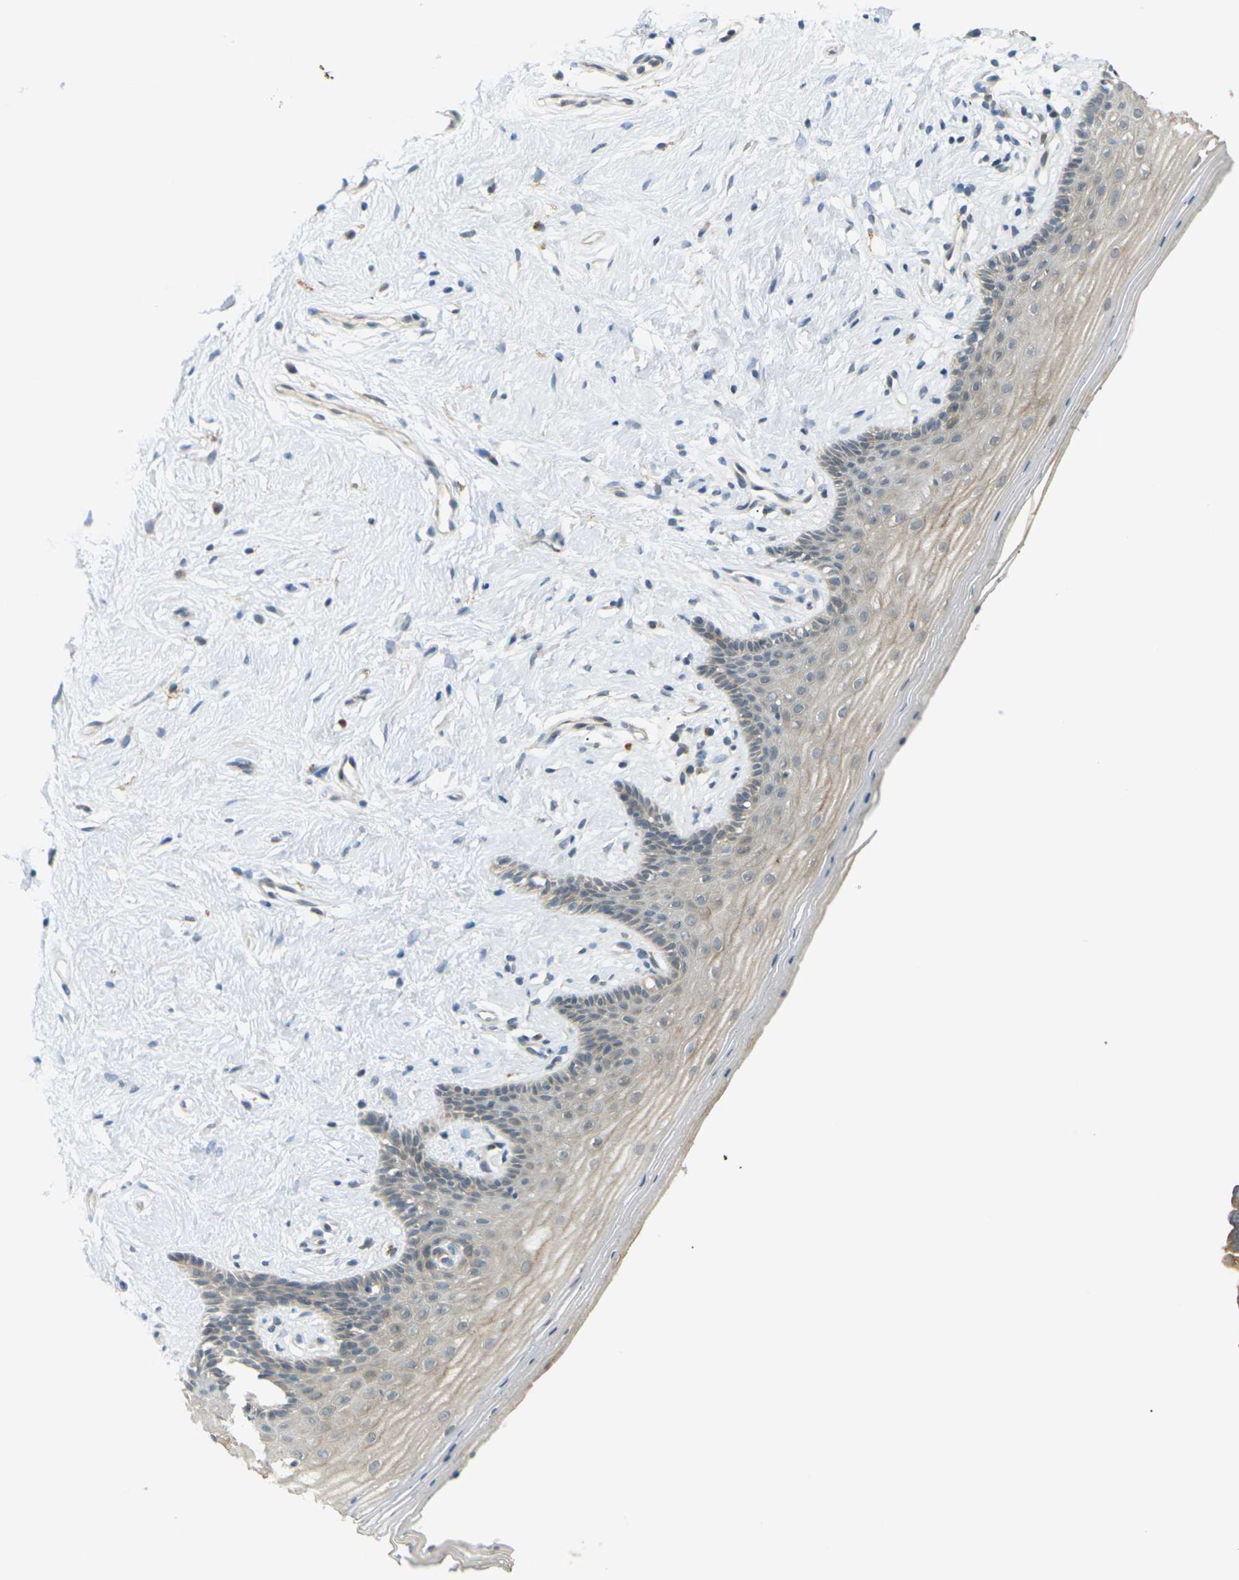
{"staining": {"intensity": "weak", "quantity": "<25%", "location": "cytoplasmic/membranous"}, "tissue": "vagina", "cell_type": "Squamous epithelial cells", "image_type": "normal", "snomed": [{"axis": "morphology", "description": "Normal tissue, NOS"}, {"axis": "topography", "description": "Vagina"}], "caption": "Immunohistochemistry (IHC) micrograph of normal vagina: vagina stained with DAB demonstrates no significant protein positivity in squamous epithelial cells.", "gene": "SOCS6", "patient": {"sex": "female", "age": 44}}